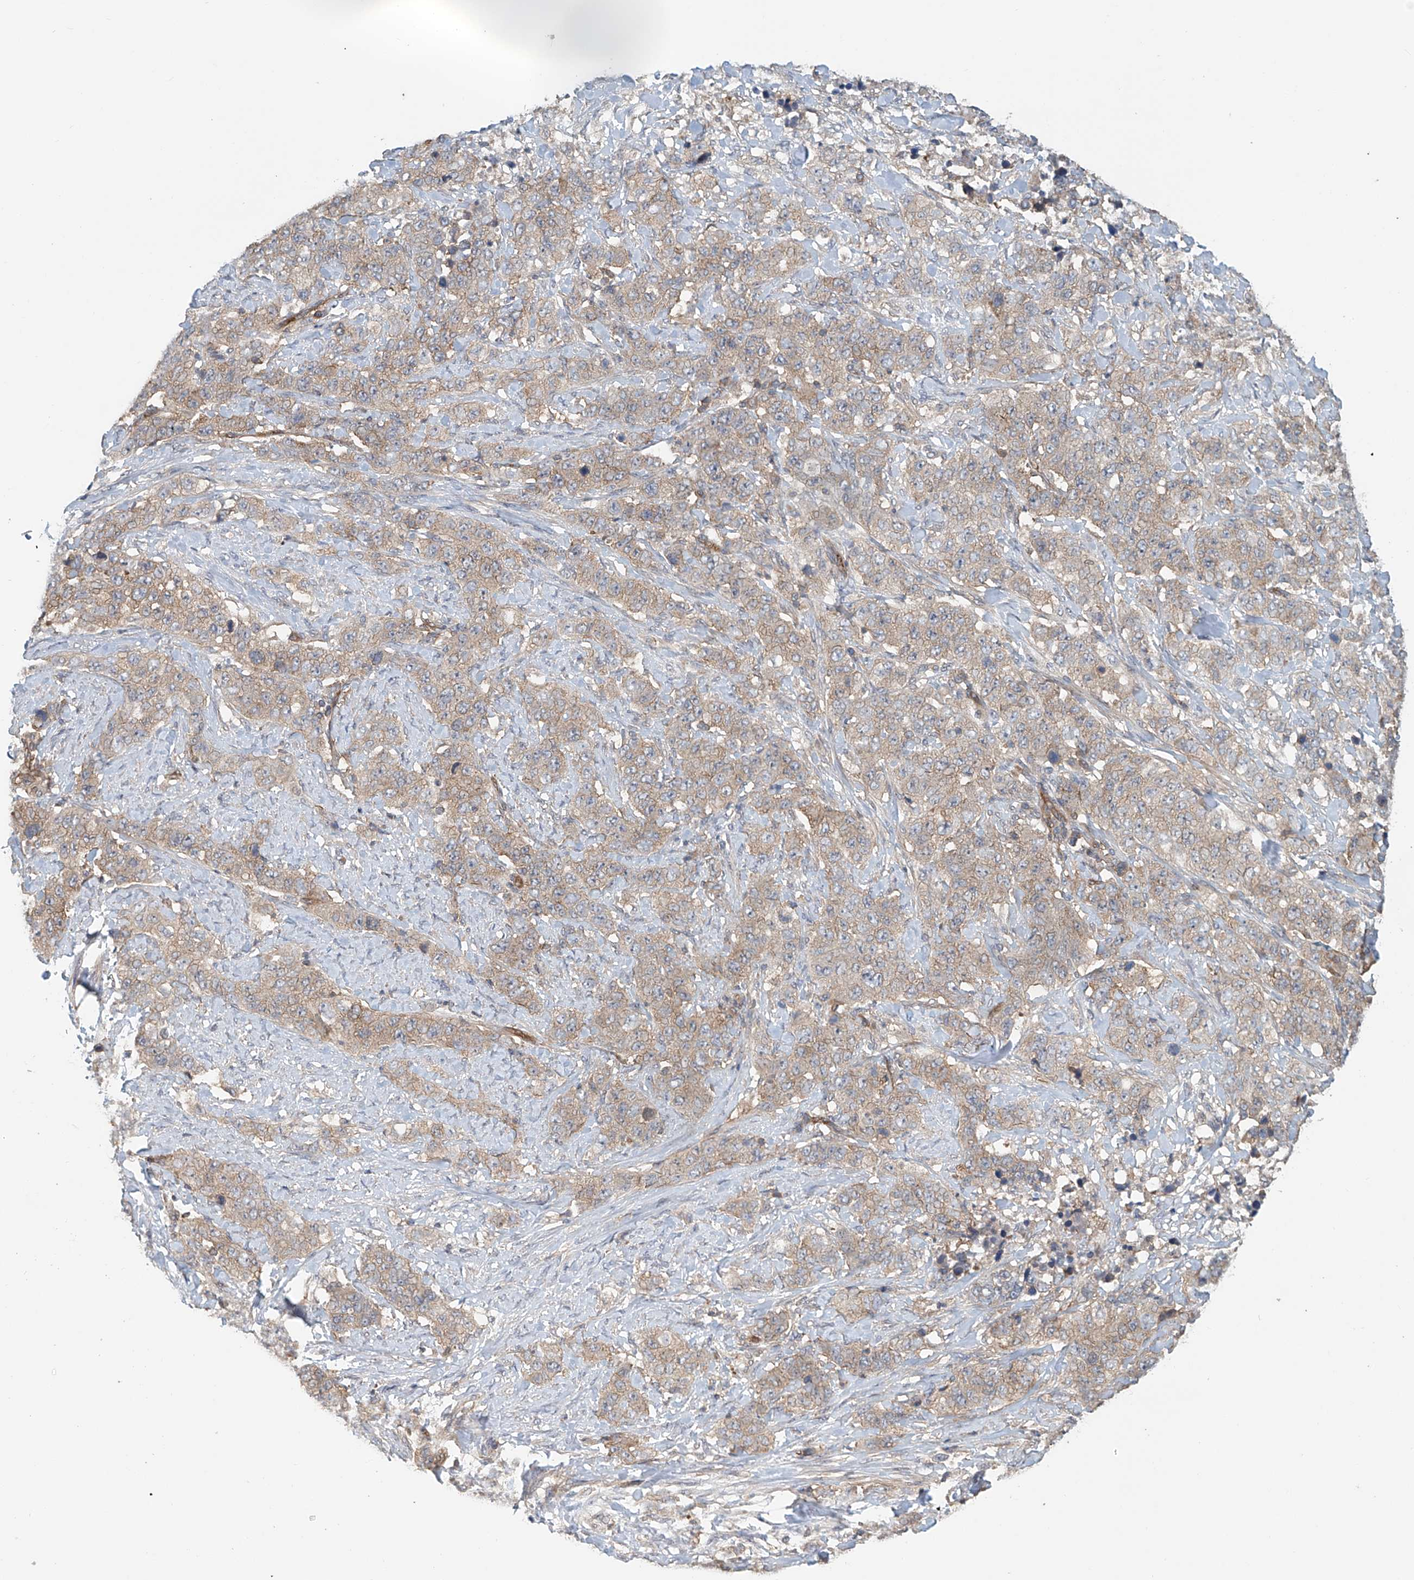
{"staining": {"intensity": "moderate", "quantity": "25%-75%", "location": "cytoplasmic/membranous"}, "tissue": "stomach cancer", "cell_type": "Tumor cells", "image_type": "cancer", "snomed": [{"axis": "morphology", "description": "Adenocarcinoma, NOS"}, {"axis": "topography", "description": "Stomach"}], "caption": "Stomach cancer (adenocarcinoma) stained for a protein (brown) exhibits moderate cytoplasmic/membranous positive staining in about 25%-75% of tumor cells.", "gene": "FRYL", "patient": {"sex": "male", "age": 48}}